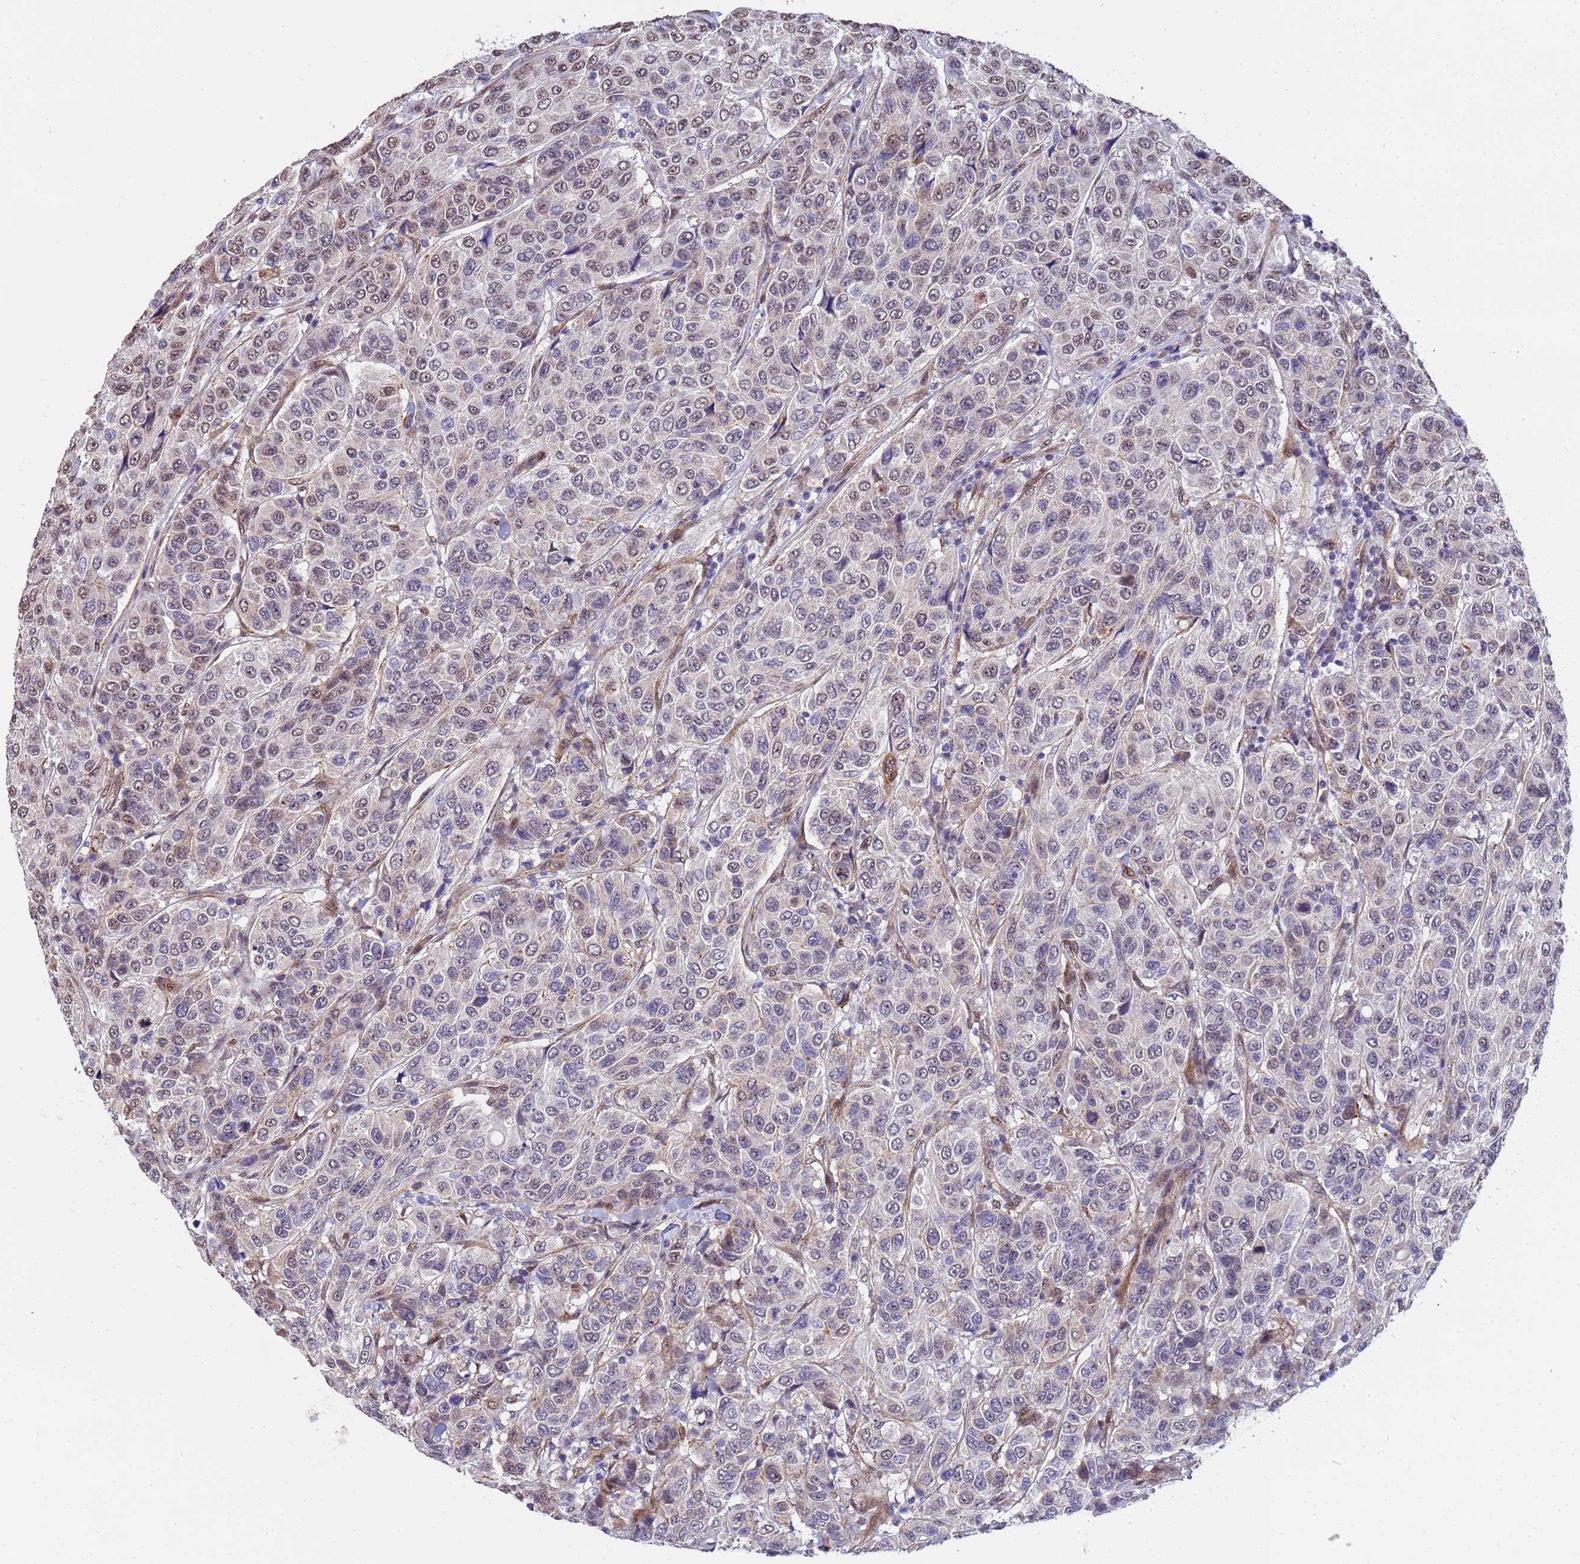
{"staining": {"intensity": "weak", "quantity": "25%-75%", "location": "nuclear"}, "tissue": "breast cancer", "cell_type": "Tumor cells", "image_type": "cancer", "snomed": [{"axis": "morphology", "description": "Duct carcinoma"}, {"axis": "topography", "description": "Breast"}], "caption": "Human breast cancer (intraductal carcinoma) stained with a protein marker demonstrates weak staining in tumor cells.", "gene": "TRIP6", "patient": {"sex": "female", "age": 55}}